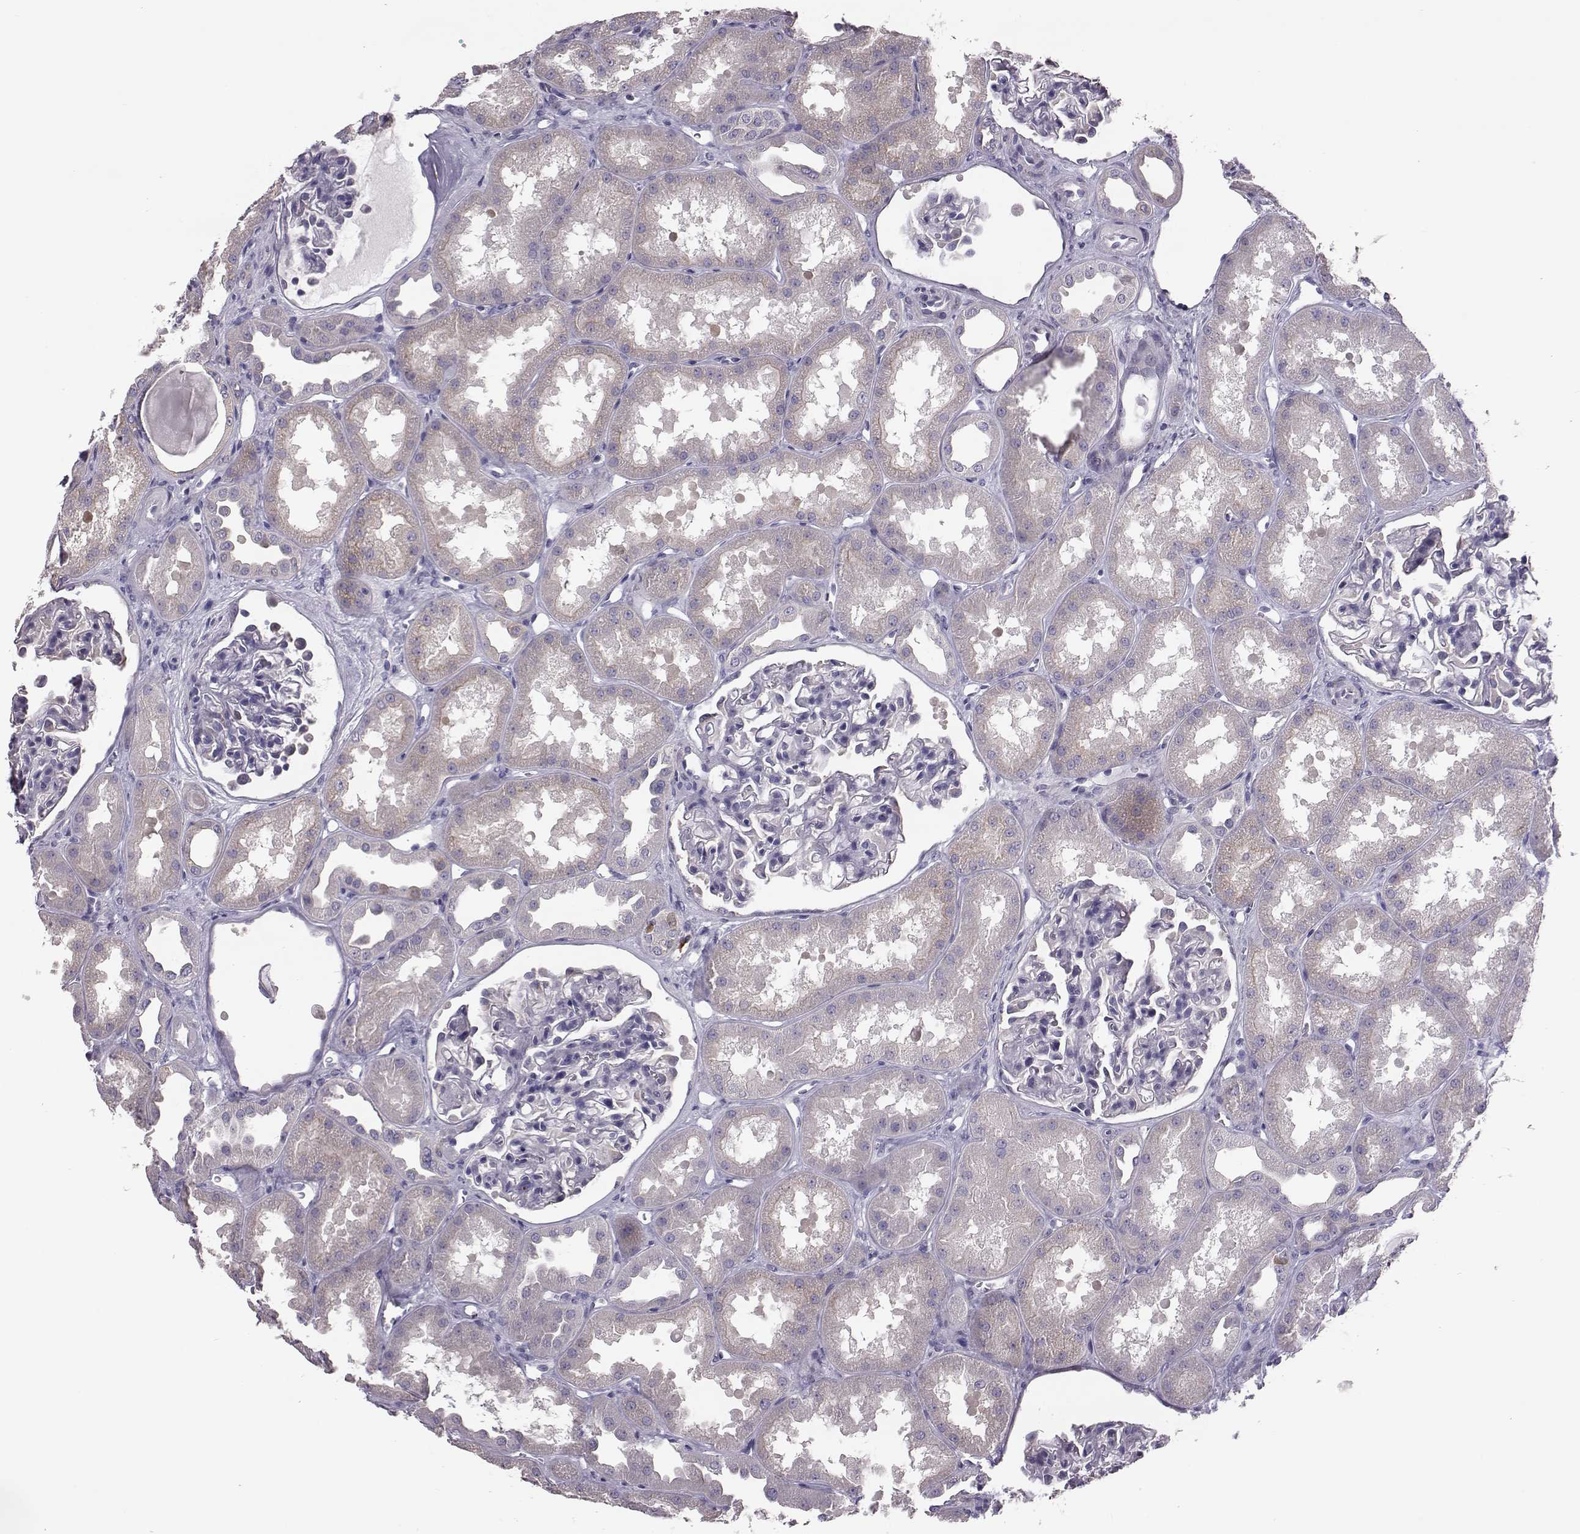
{"staining": {"intensity": "negative", "quantity": "none", "location": "none"}, "tissue": "kidney", "cell_type": "Cells in glomeruli", "image_type": "normal", "snomed": [{"axis": "morphology", "description": "Normal tissue, NOS"}, {"axis": "topography", "description": "Kidney"}], "caption": "A high-resolution image shows immunohistochemistry staining of benign kidney, which displays no significant expression in cells in glomeruli. The staining is performed using DAB brown chromogen with nuclei counter-stained in using hematoxylin.", "gene": "ADGRG5", "patient": {"sex": "male", "age": 61}}